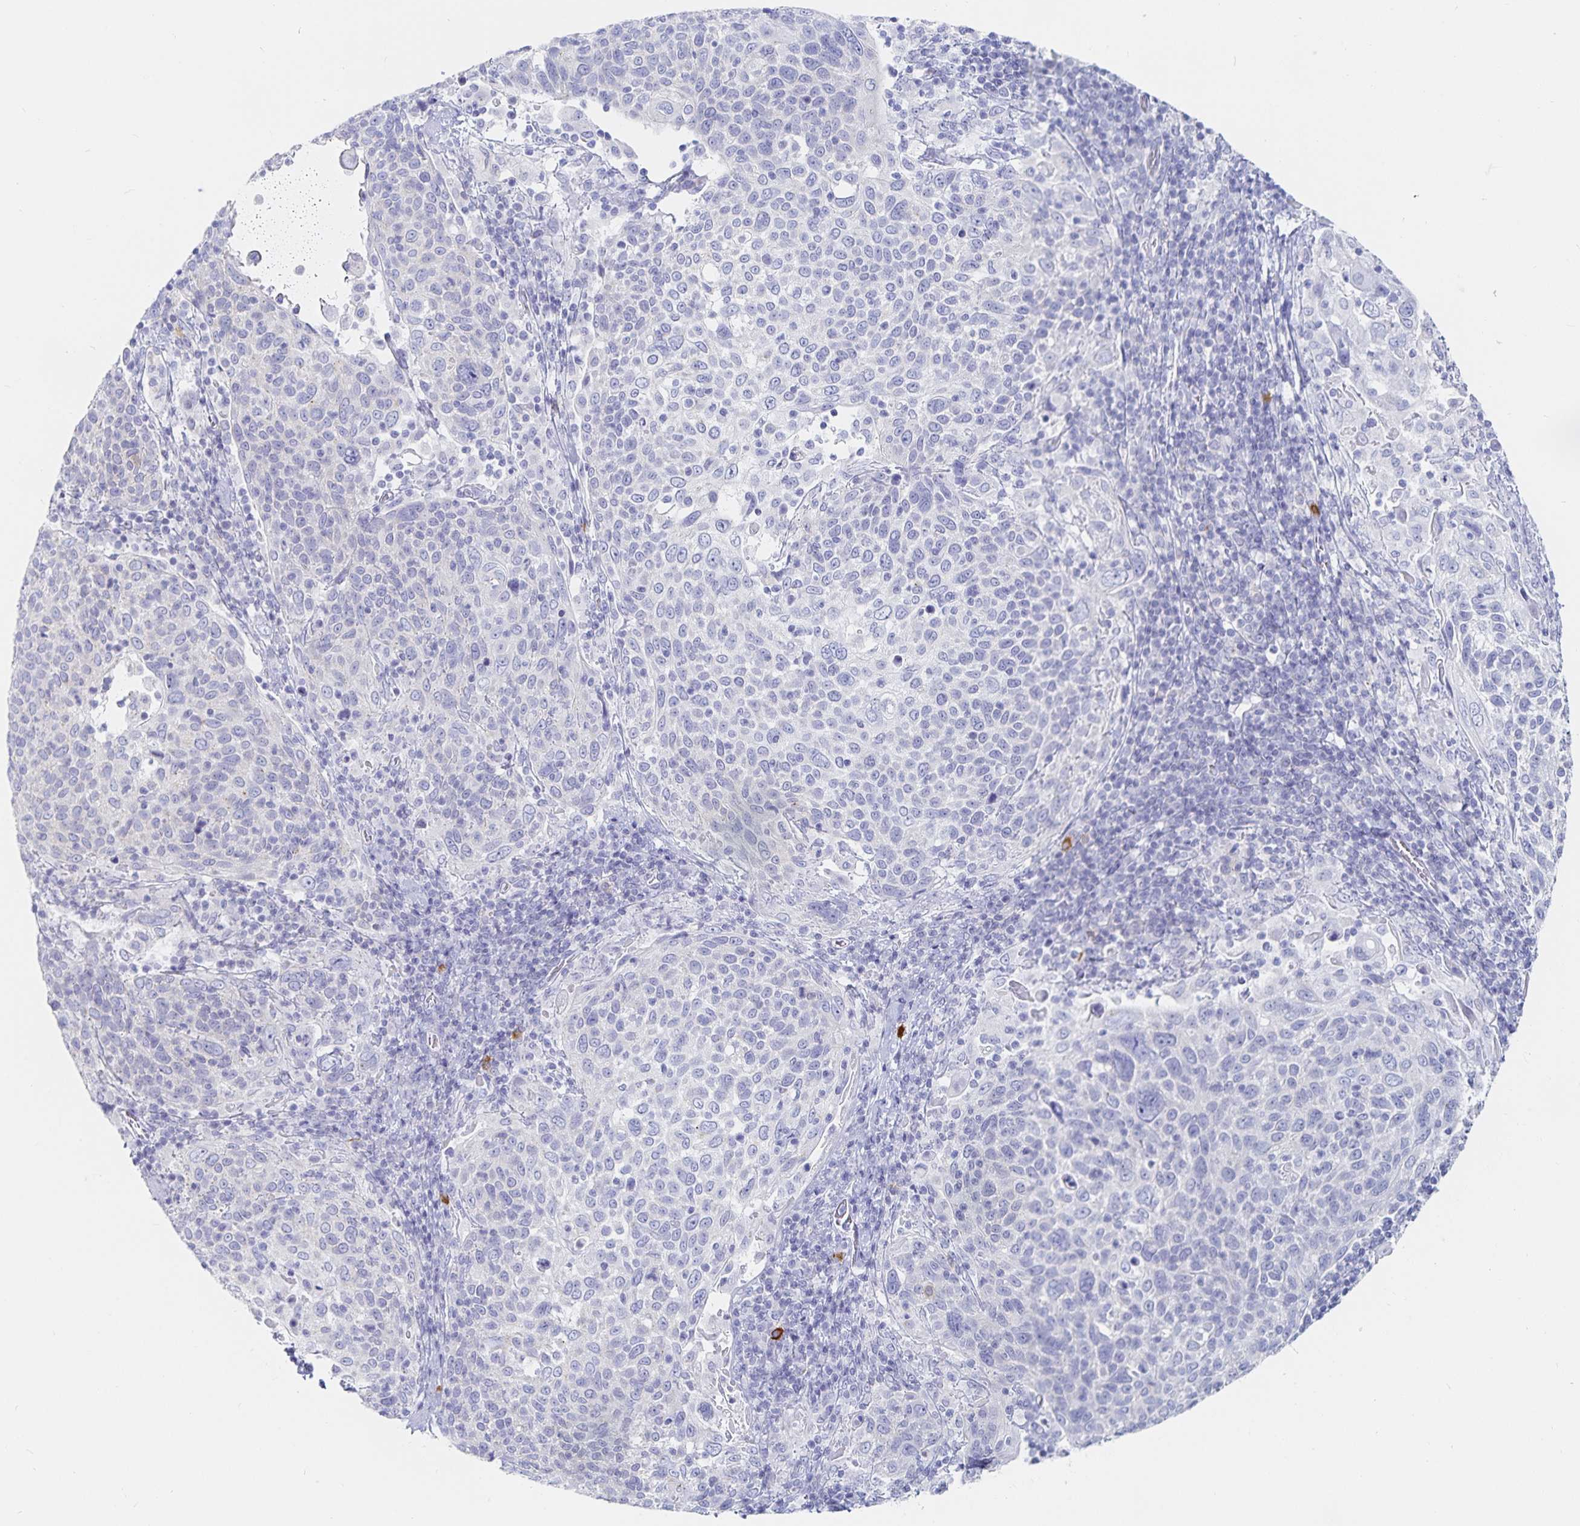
{"staining": {"intensity": "negative", "quantity": "none", "location": "none"}, "tissue": "cervical cancer", "cell_type": "Tumor cells", "image_type": "cancer", "snomed": [{"axis": "morphology", "description": "Squamous cell carcinoma, NOS"}, {"axis": "topography", "description": "Cervix"}], "caption": "A photomicrograph of human squamous cell carcinoma (cervical) is negative for staining in tumor cells. (IHC, brightfield microscopy, high magnification).", "gene": "TNIP1", "patient": {"sex": "female", "age": 61}}